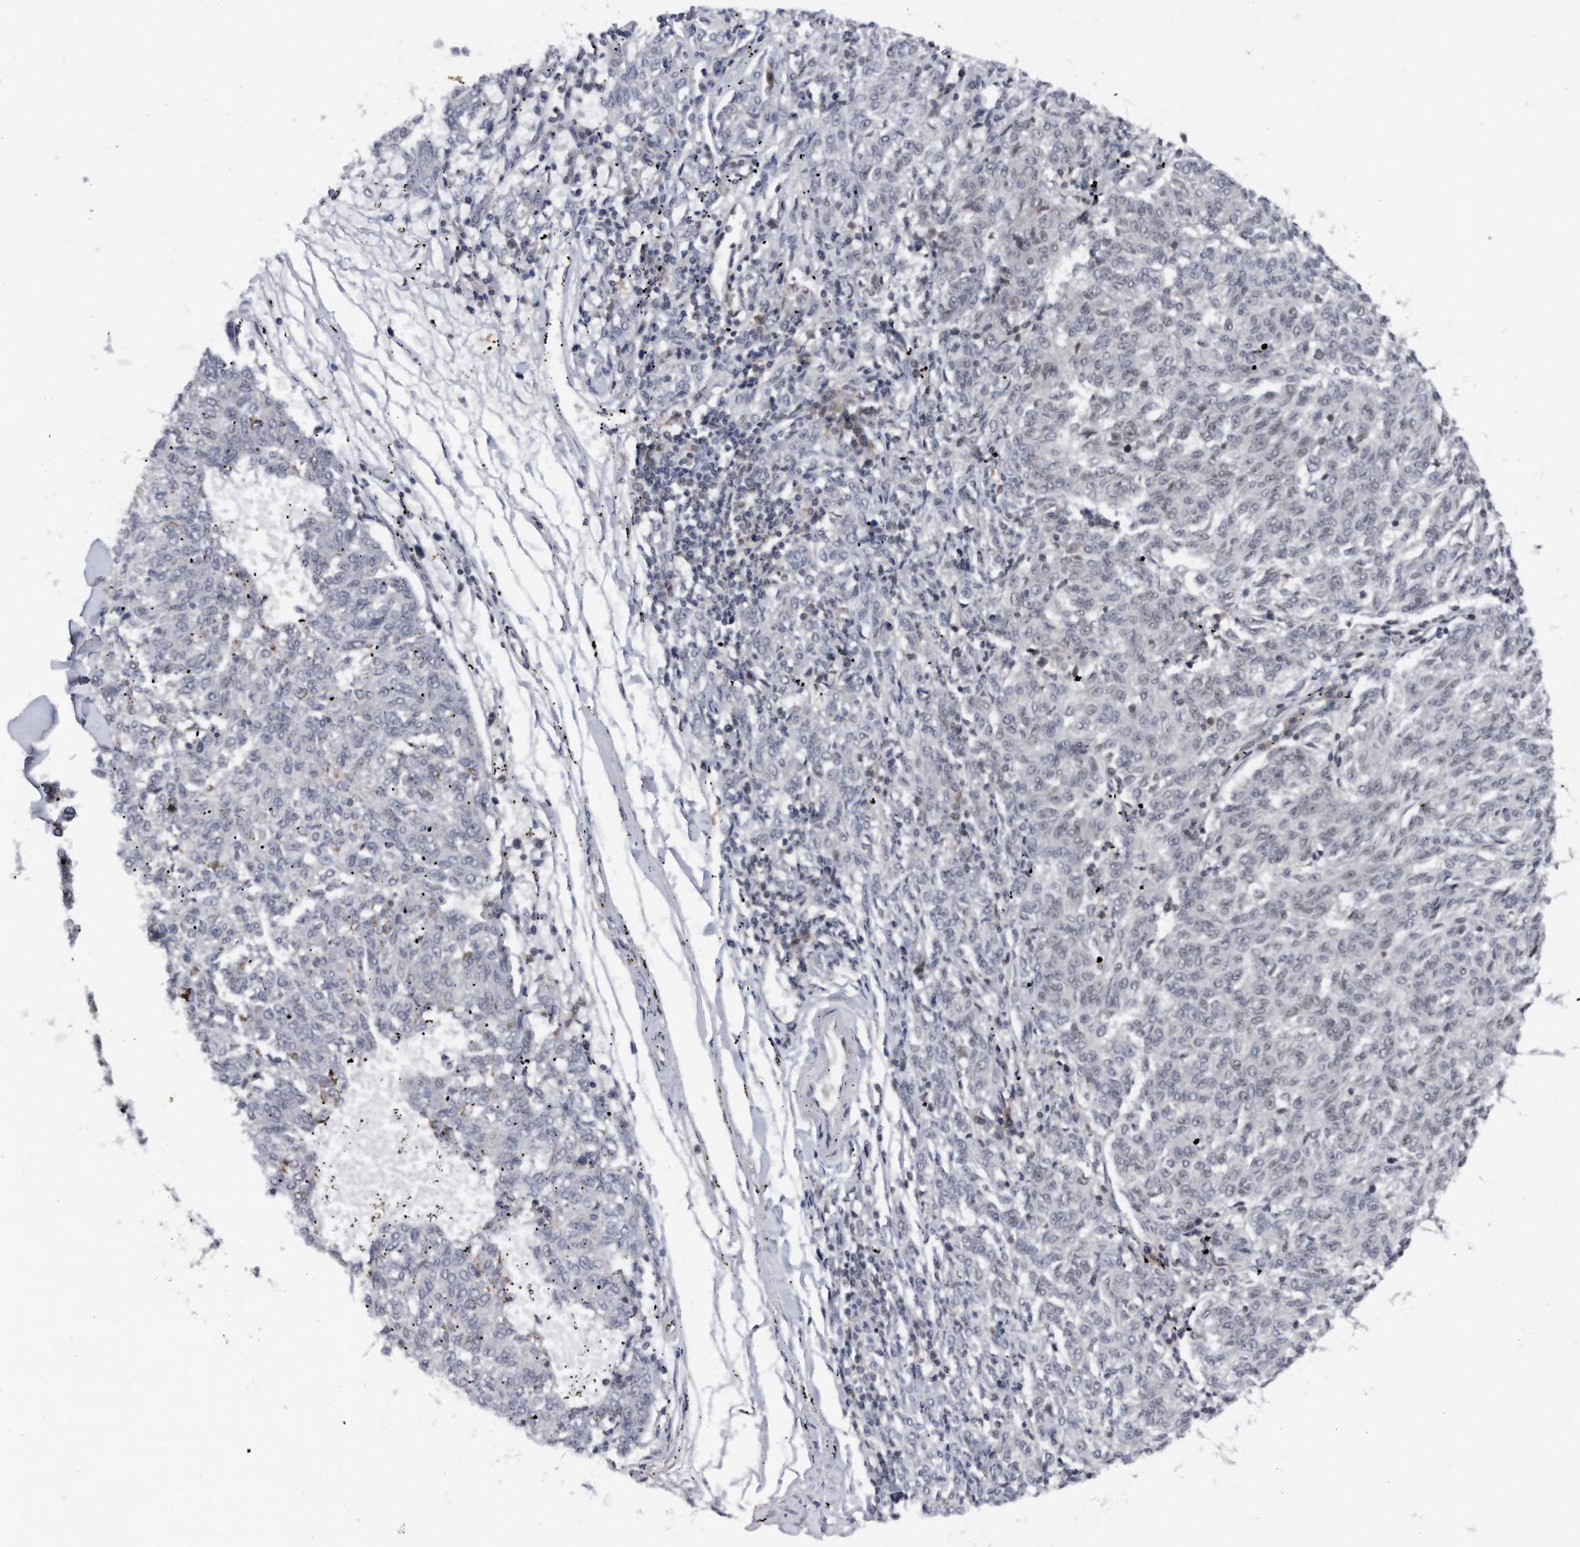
{"staining": {"intensity": "negative", "quantity": "none", "location": "none"}, "tissue": "melanoma", "cell_type": "Tumor cells", "image_type": "cancer", "snomed": [{"axis": "morphology", "description": "Malignant melanoma, NOS"}, {"axis": "topography", "description": "Skin"}], "caption": "Human melanoma stained for a protein using immunohistochemistry (IHC) exhibits no expression in tumor cells.", "gene": "VIRMA", "patient": {"sex": "female", "age": 72}}